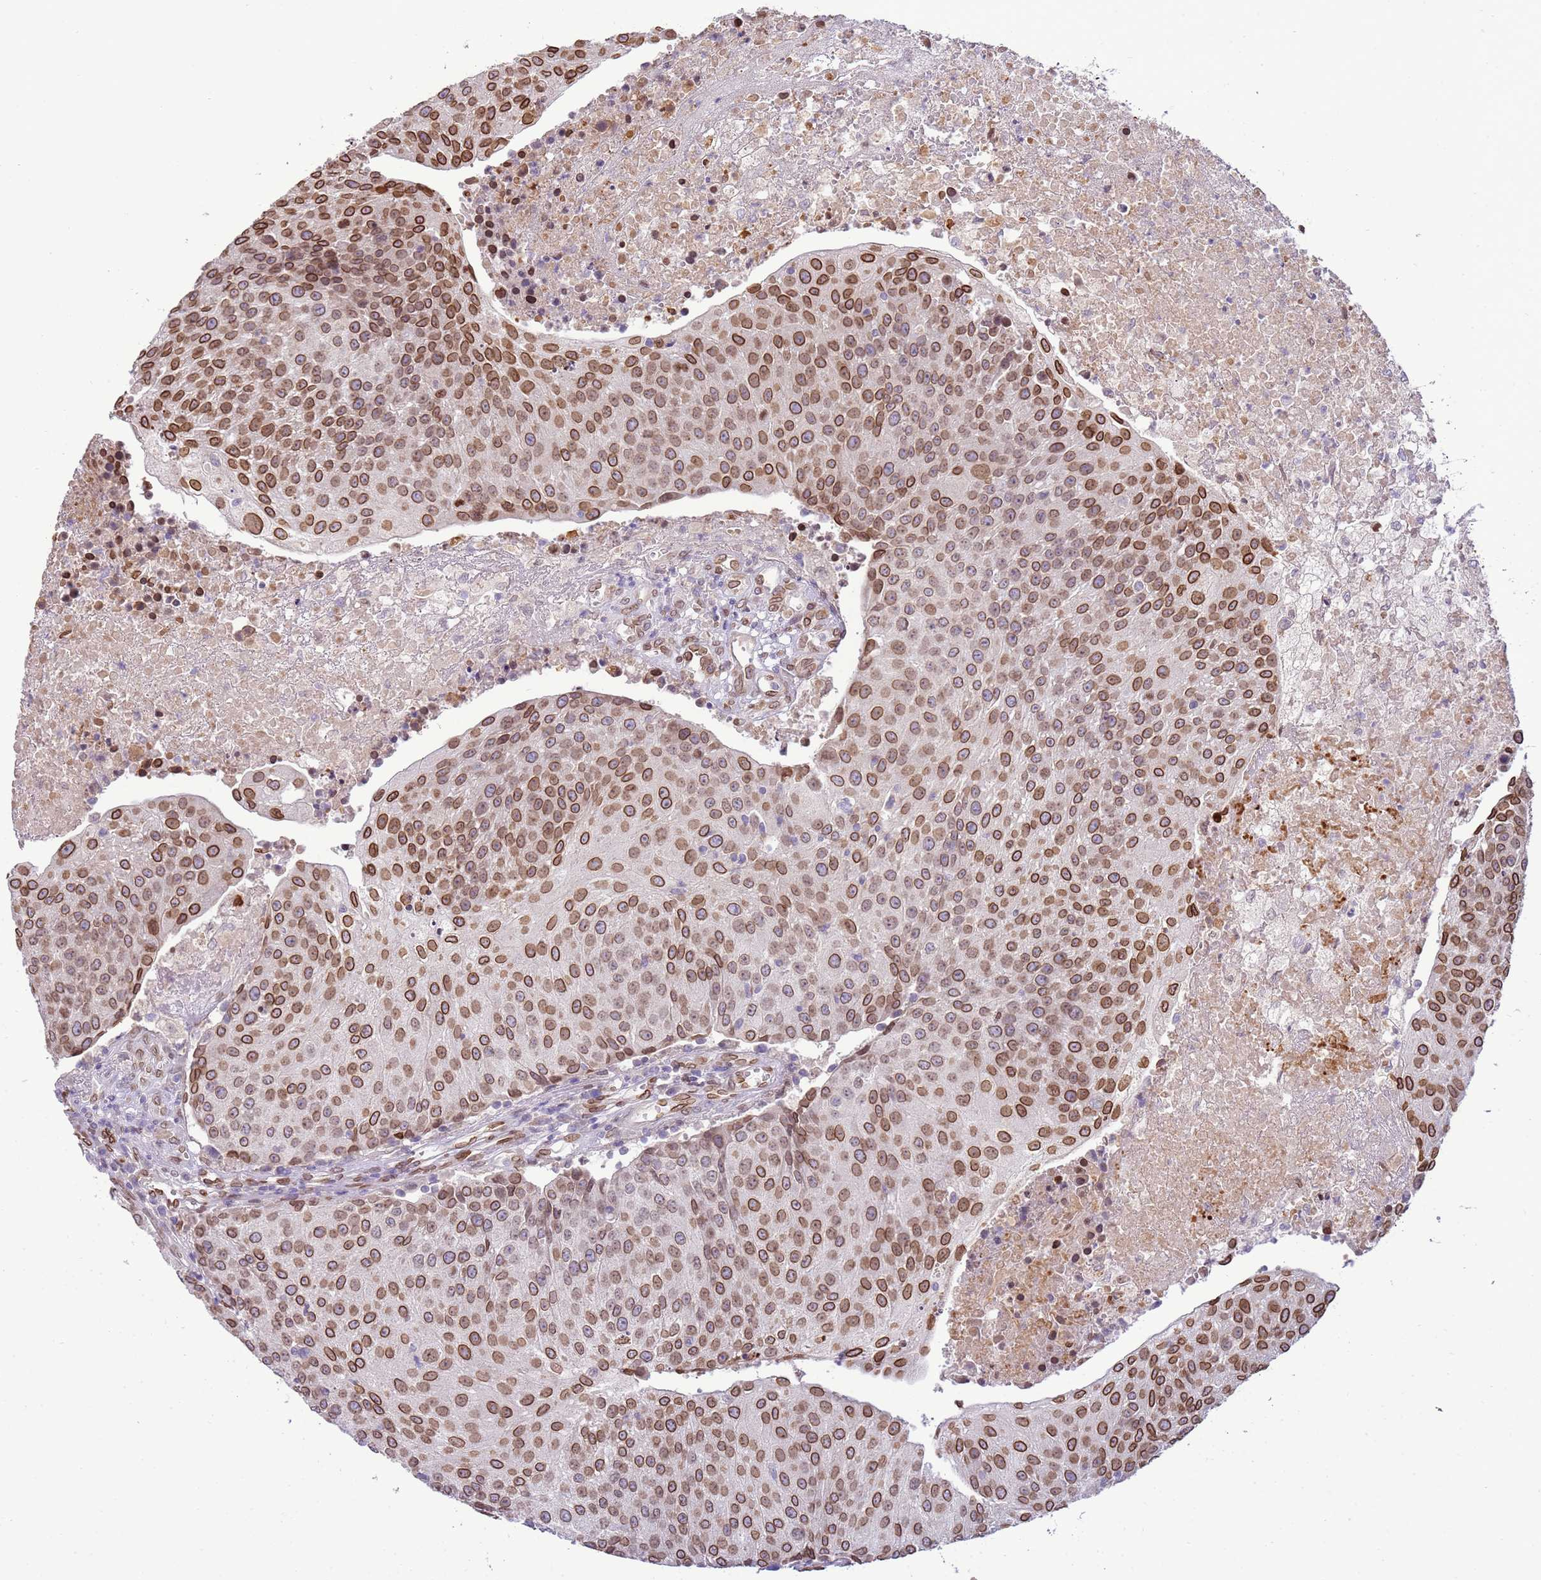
{"staining": {"intensity": "moderate", "quantity": ">75%", "location": "cytoplasmic/membranous,nuclear"}, "tissue": "urothelial cancer", "cell_type": "Tumor cells", "image_type": "cancer", "snomed": [{"axis": "morphology", "description": "Urothelial carcinoma, High grade"}, {"axis": "topography", "description": "Urinary bladder"}], "caption": "High-grade urothelial carcinoma stained with immunohistochemistry (IHC) reveals moderate cytoplasmic/membranous and nuclear positivity in approximately >75% of tumor cells.", "gene": "TMEM47", "patient": {"sex": "female", "age": 85}}